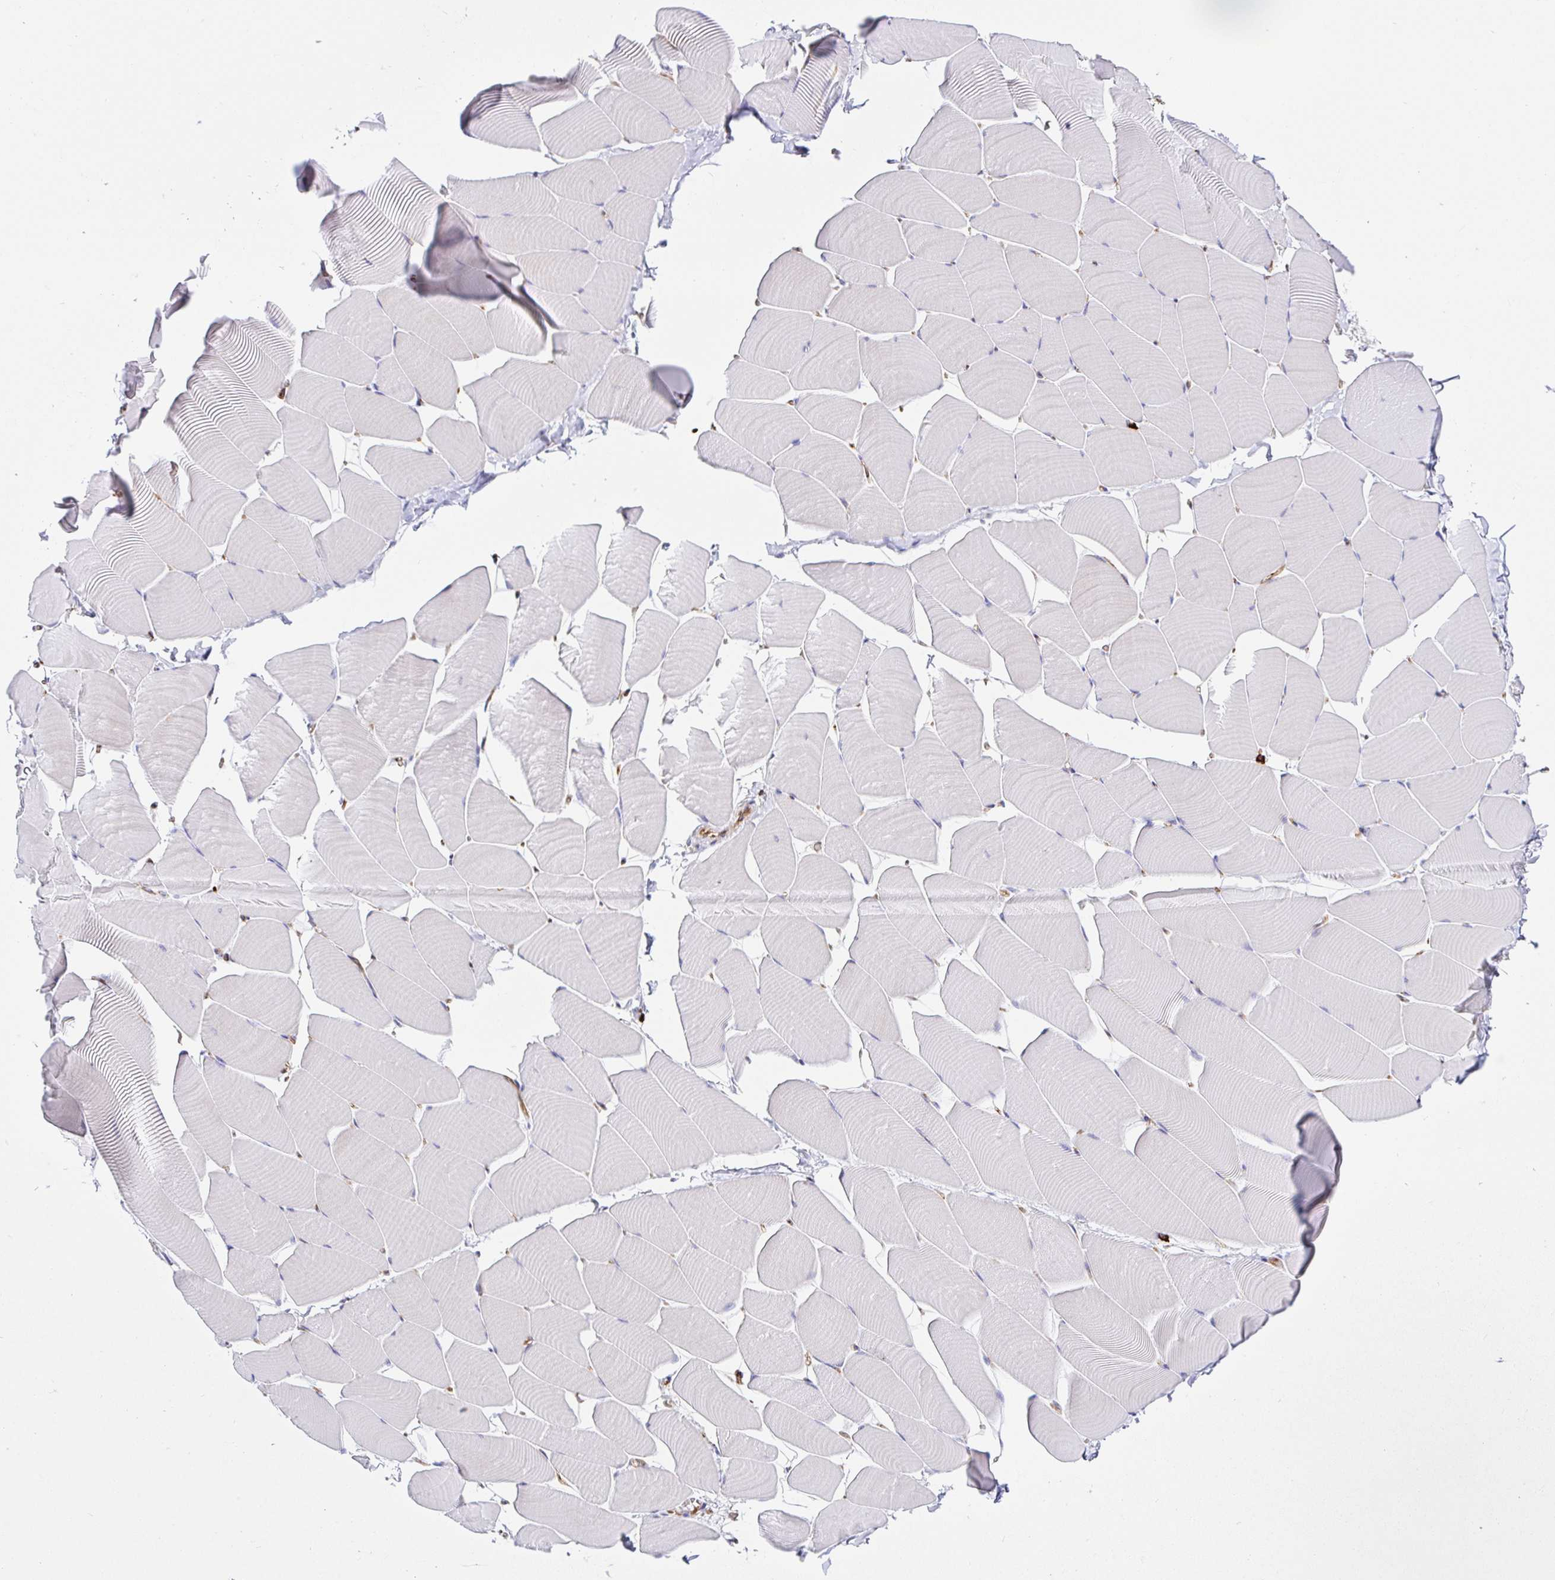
{"staining": {"intensity": "moderate", "quantity": "<25%", "location": "cytoplasmic/membranous"}, "tissue": "skeletal muscle", "cell_type": "Myocytes", "image_type": "normal", "snomed": [{"axis": "morphology", "description": "Normal tissue, NOS"}, {"axis": "topography", "description": "Skeletal muscle"}], "caption": "Protein staining of benign skeletal muscle reveals moderate cytoplasmic/membranous positivity in approximately <25% of myocytes.", "gene": "DOCK1", "patient": {"sex": "male", "age": 25}}